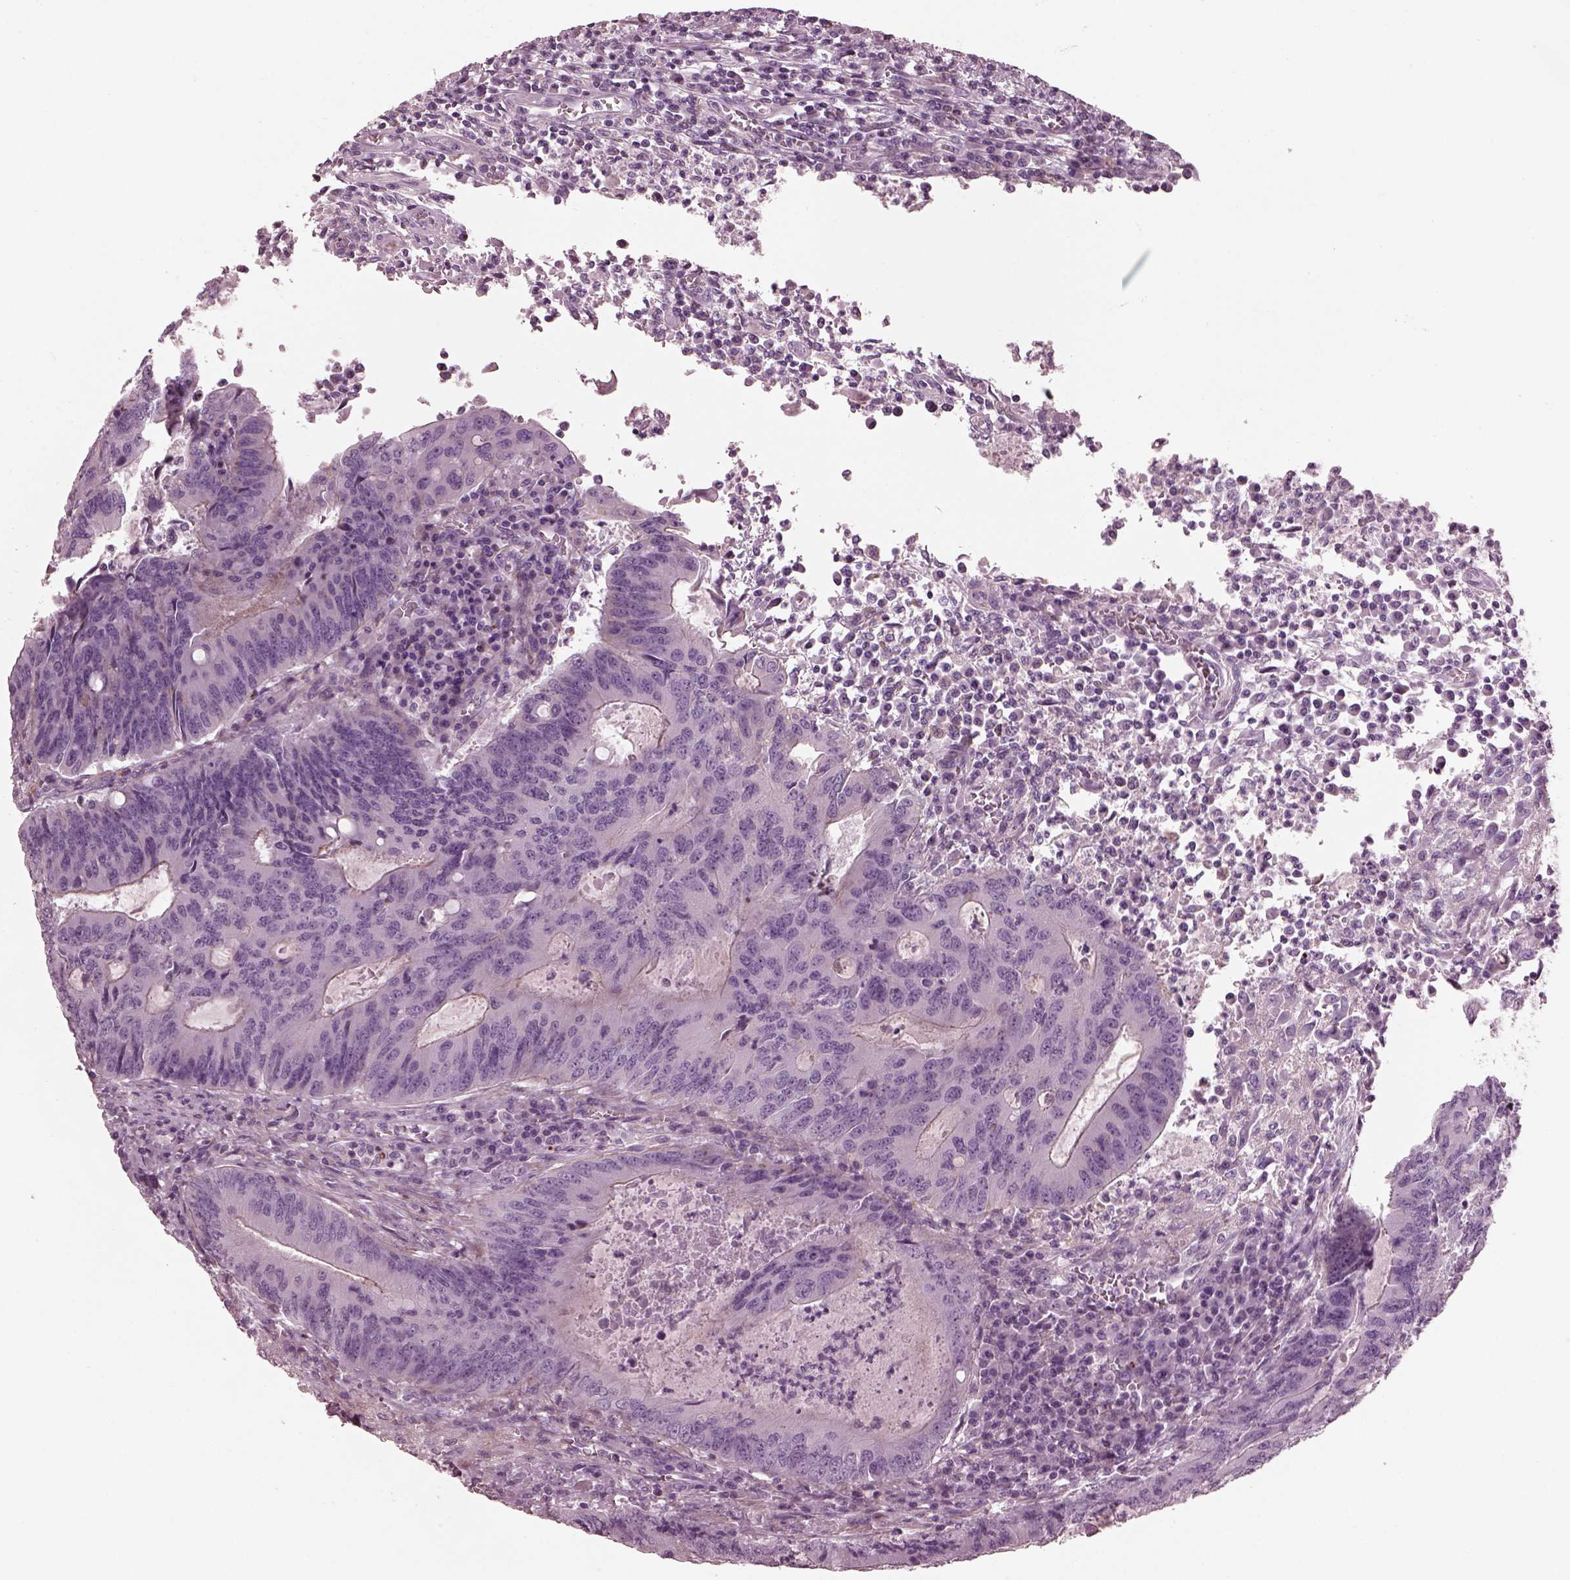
{"staining": {"intensity": "moderate", "quantity": "<25%", "location": "cytoplasmic/membranous"}, "tissue": "colorectal cancer", "cell_type": "Tumor cells", "image_type": "cancer", "snomed": [{"axis": "morphology", "description": "Adenocarcinoma, NOS"}, {"axis": "topography", "description": "Colon"}], "caption": "Immunohistochemical staining of human colorectal cancer exhibits low levels of moderate cytoplasmic/membranous expression in about <25% of tumor cells.", "gene": "GDF11", "patient": {"sex": "male", "age": 67}}